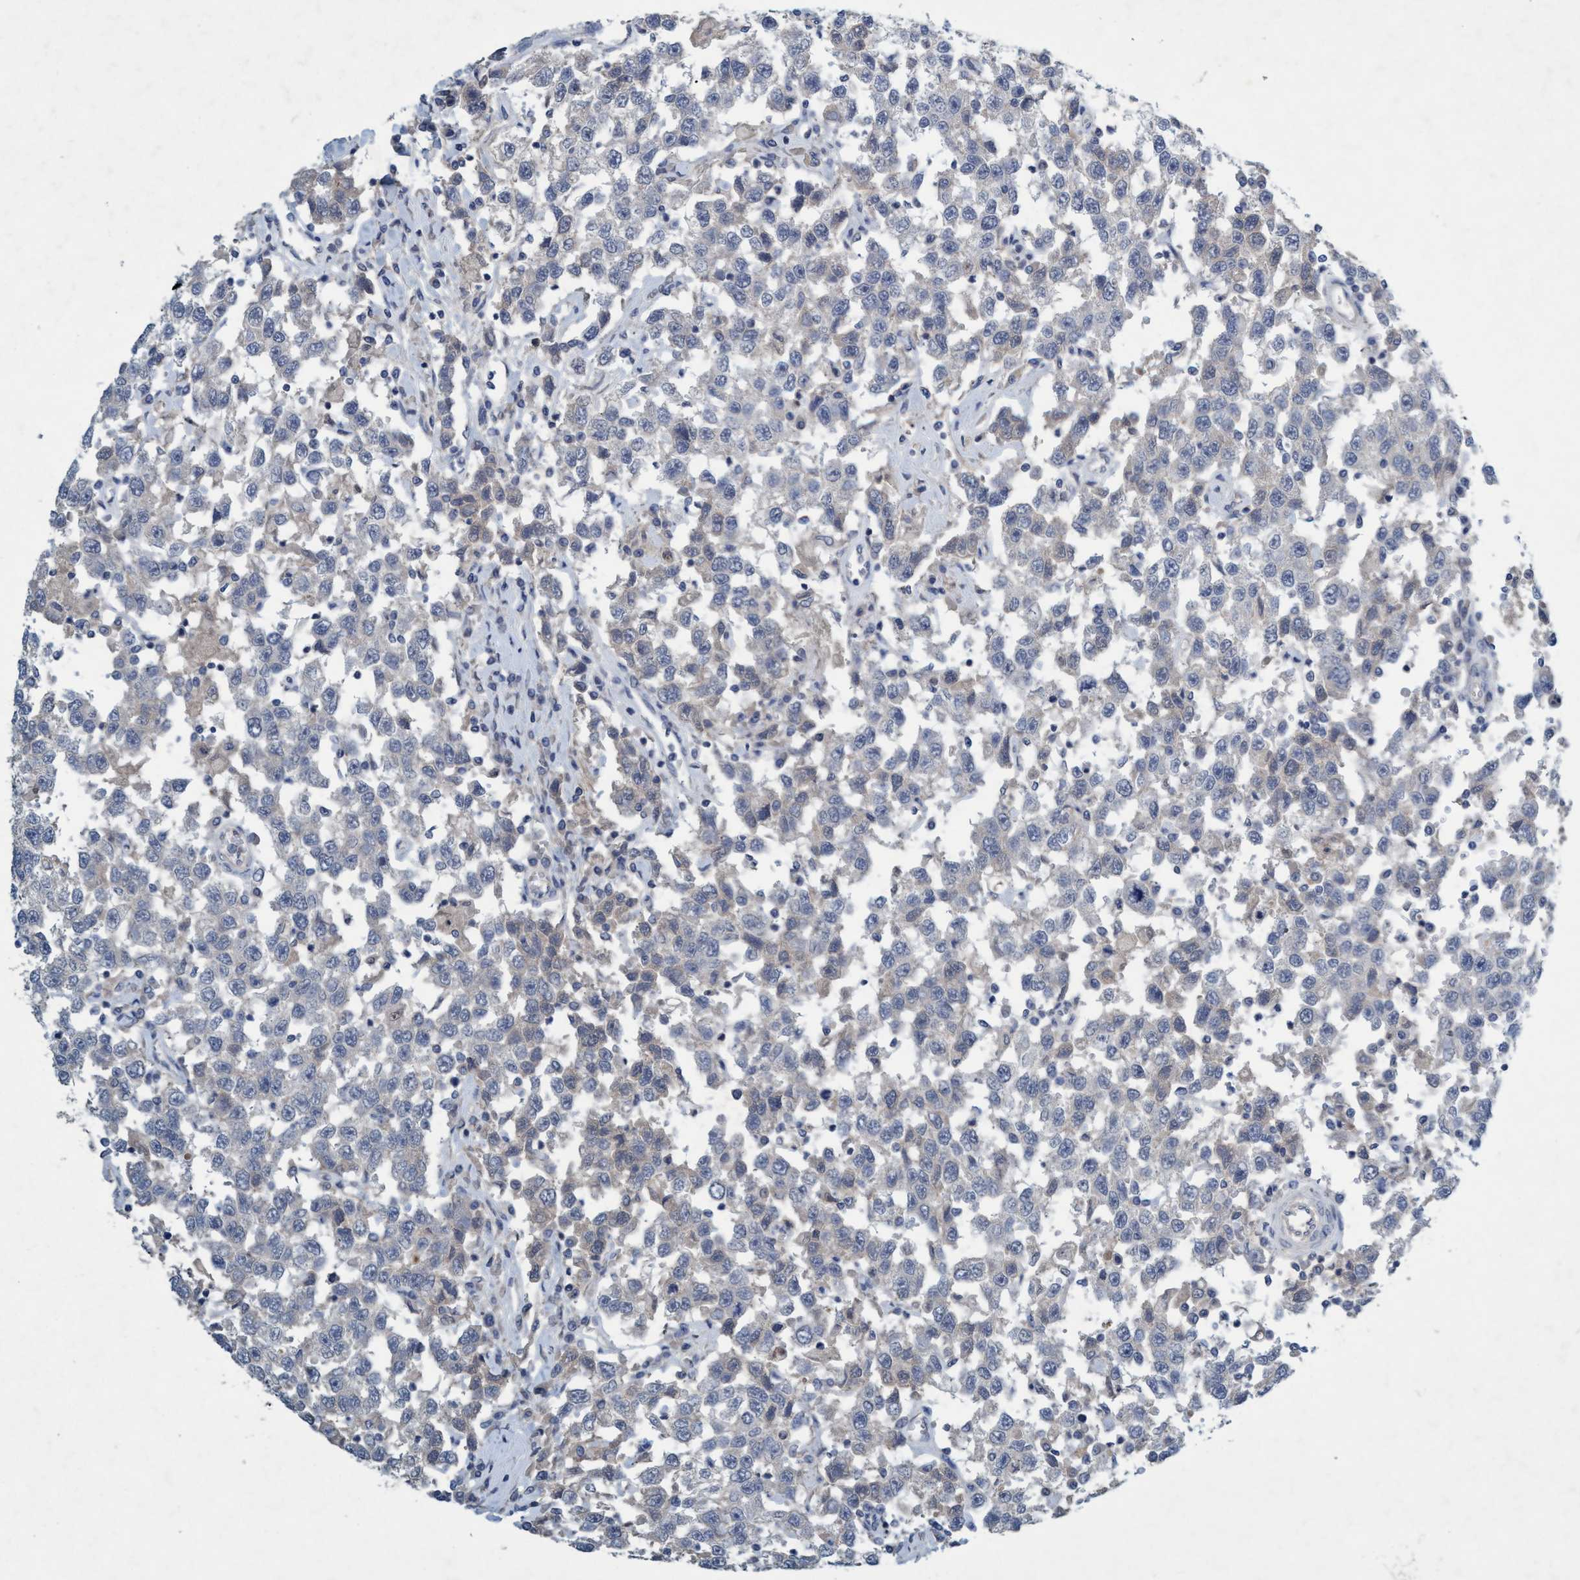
{"staining": {"intensity": "negative", "quantity": "none", "location": "none"}, "tissue": "testis cancer", "cell_type": "Tumor cells", "image_type": "cancer", "snomed": [{"axis": "morphology", "description": "Seminoma, NOS"}, {"axis": "topography", "description": "Testis"}], "caption": "Image shows no significant protein expression in tumor cells of testis cancer (seminoma).", "gene": "RNF208", "patient": {"sex": "male", "age": 41}}